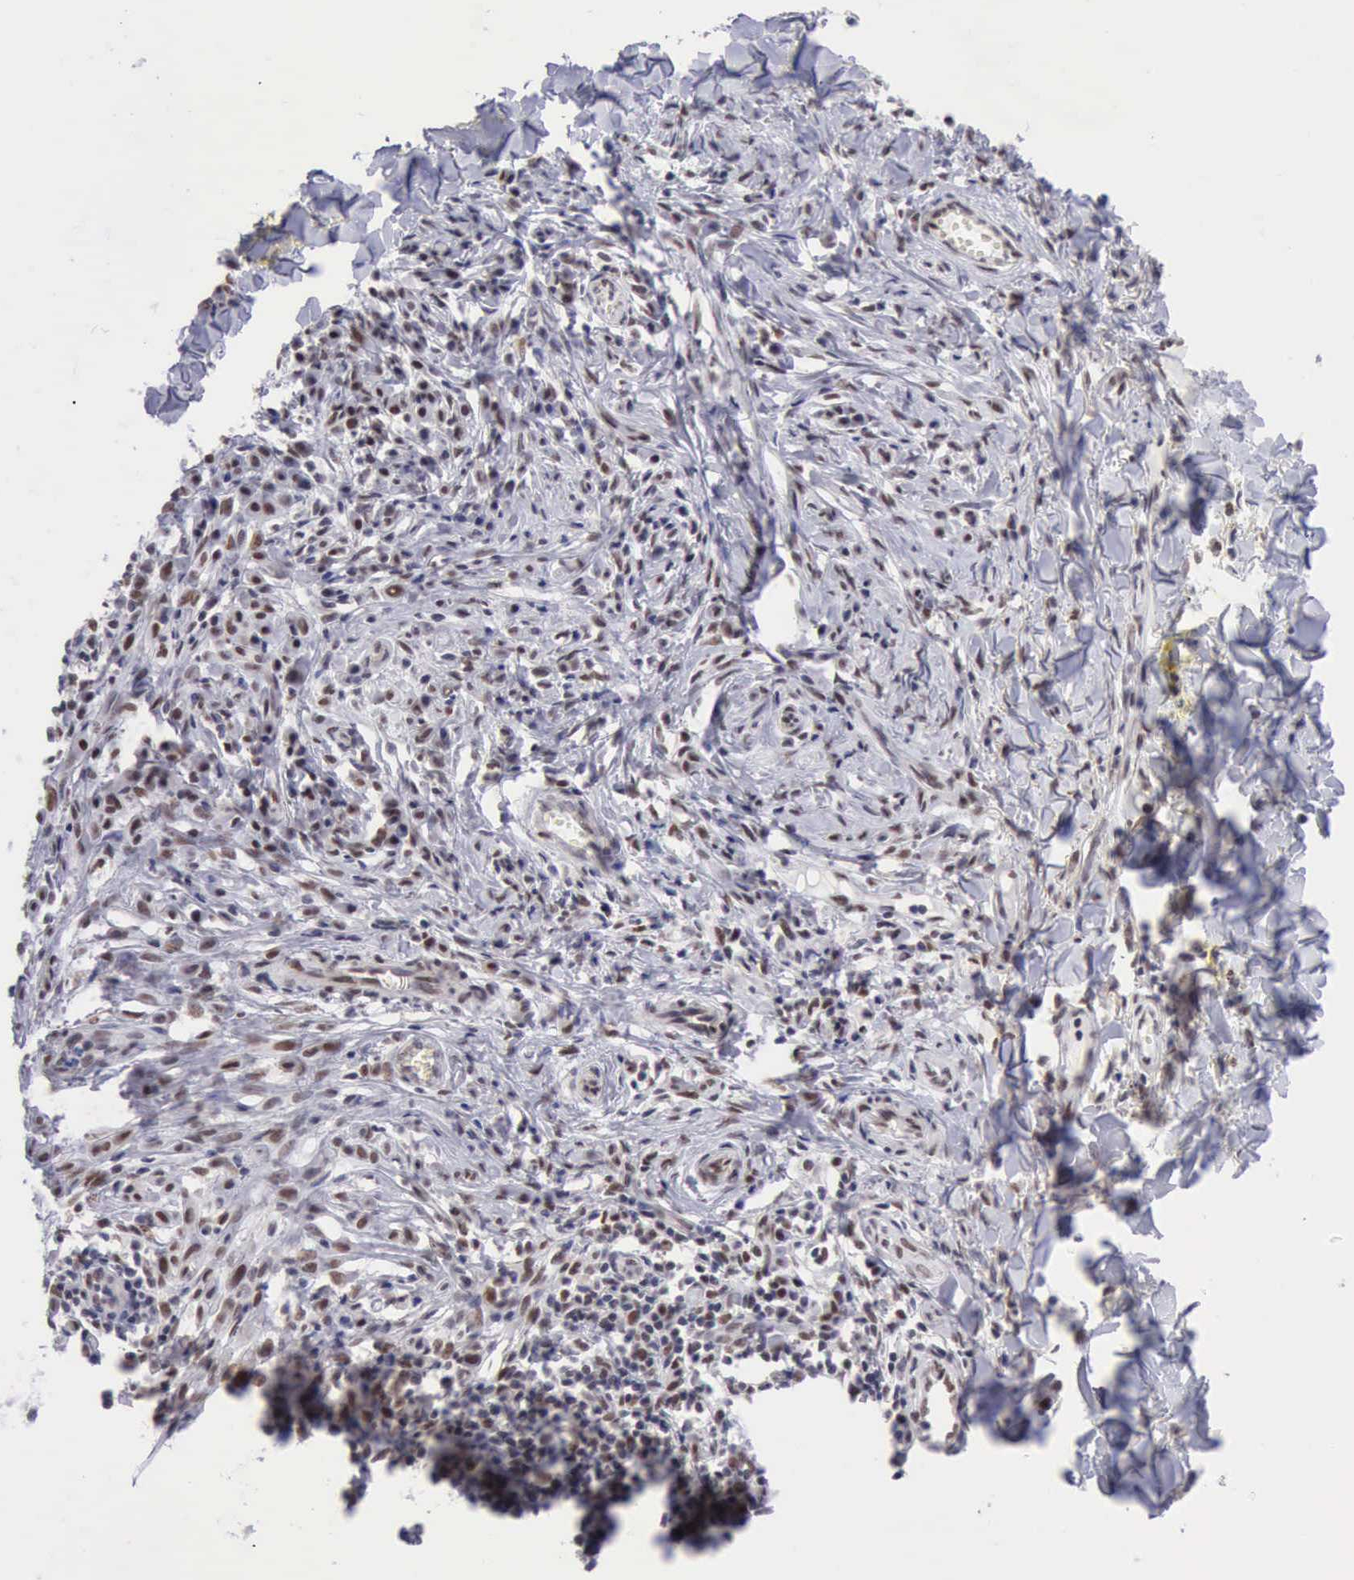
{"staining": {"intensity": "moderate", "quantity": "25%-75%", "location": "nuclear"}, "tissue": "melanoma", "cell_type": "Tumor cells", "image_type": "cancer", "snomed": [{"axis": "morphology", "description": "Malignant melanoma, NOS"}, {"axis": "topography", "description": "Skin"}], "caption": "This histopathology image reveals malignant melanoma stained with IHC to label a protein in brown. The nuclear of tumor cells show moderate positivity for the protein. Nuclei are counter-stained blue.", "gene": "ERCC4", "patient": {"sex": "female", "age": 52}}